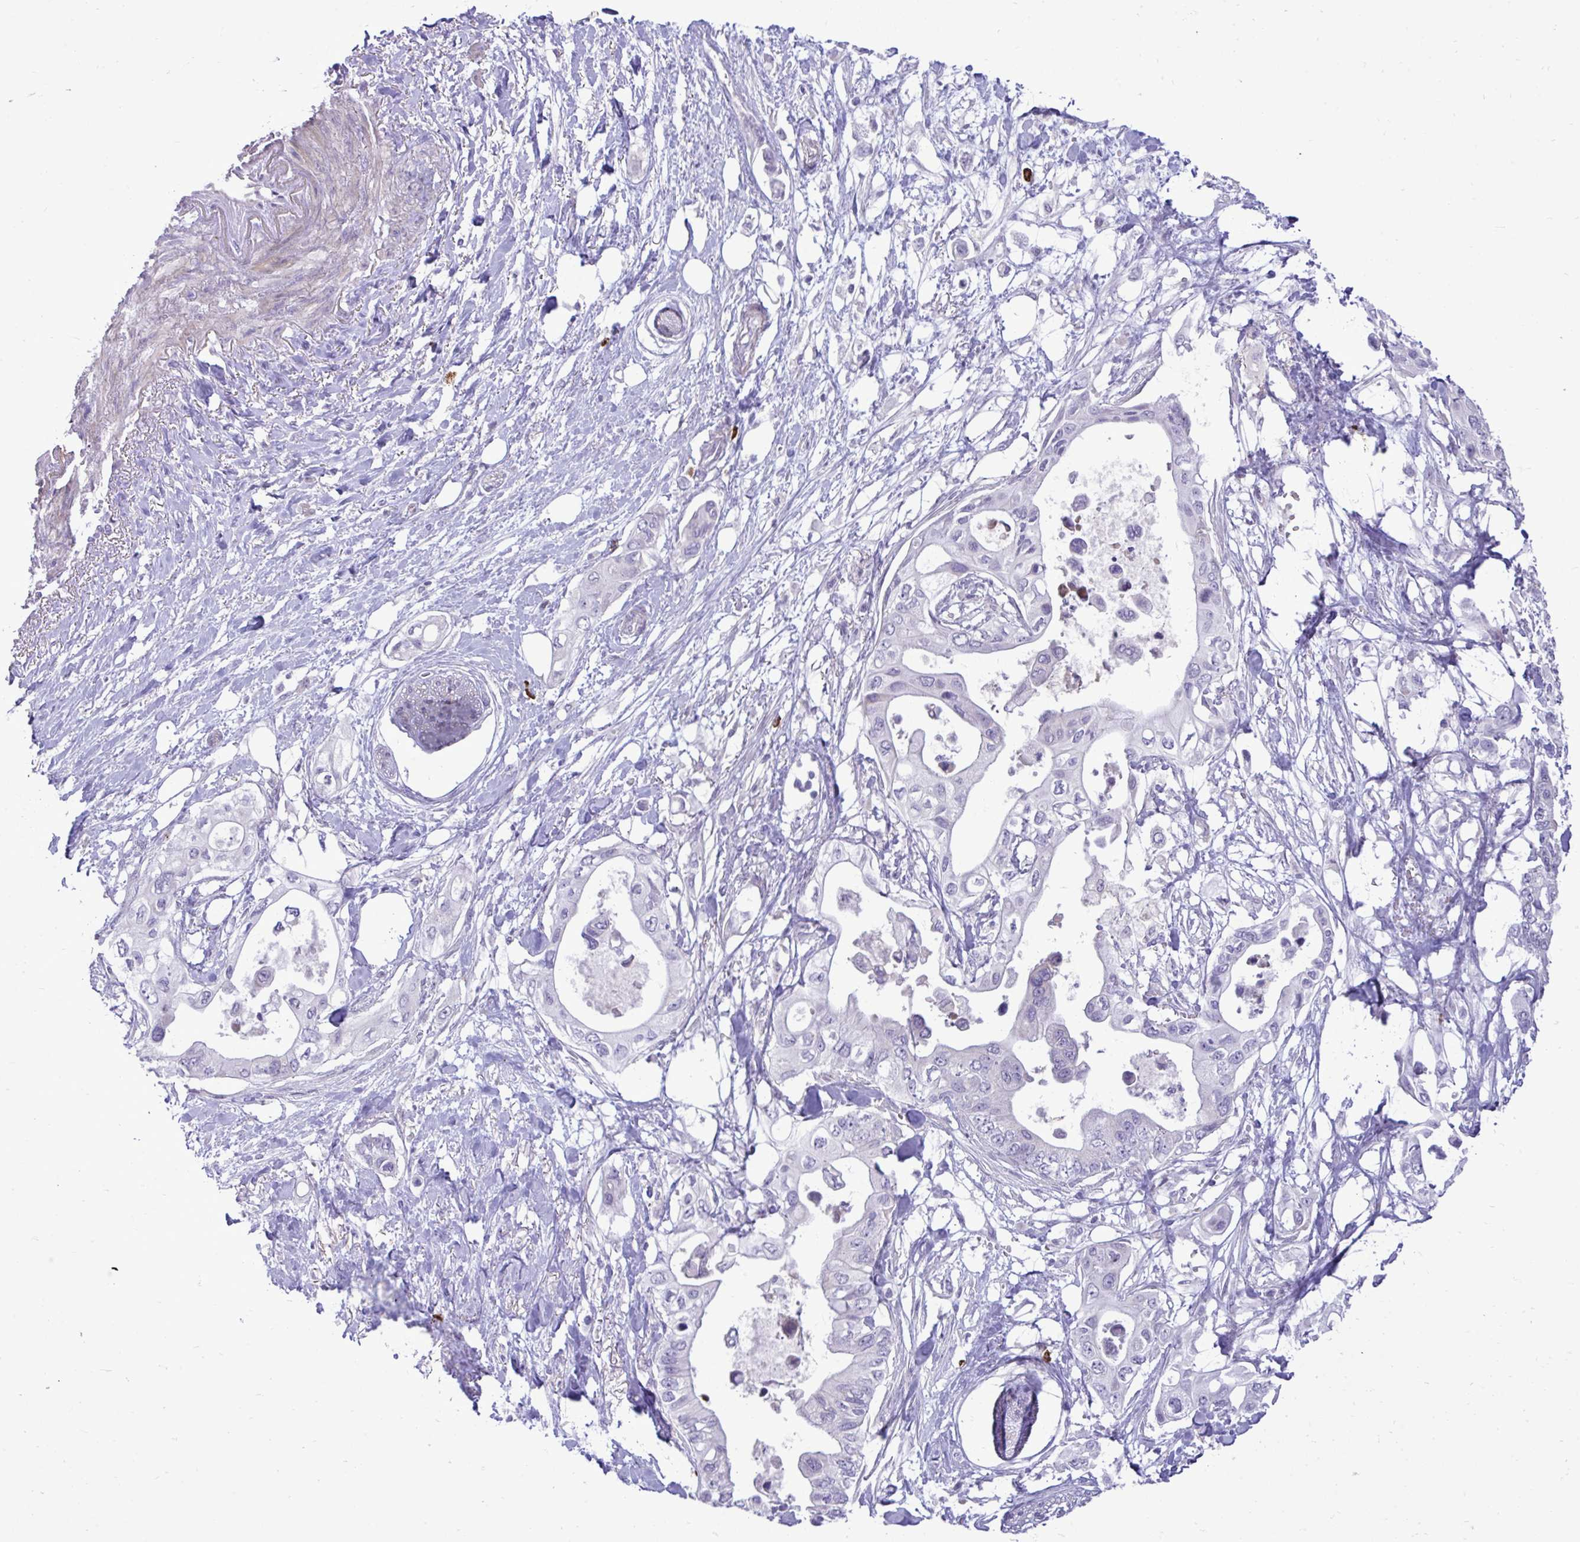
{"staining": {"intensity": "negative", "quantity": "none", "location": "none"}, "tissue": "pancreatic cancer", "cell_type": "Tumor cells", "image_type": "cancer", "snomed": [{"axis": "morphology", "description": "Adenocarcinoma, NOS"}, {"axis": "topography", "description": "Pancreas"}], "caption": "Micrograph shows no protein positivity in tumor cells of pancreatic adenocarcinoma tissue.", "gene": "SPAG1", "patient": {"sex": "female", "age": 63}}